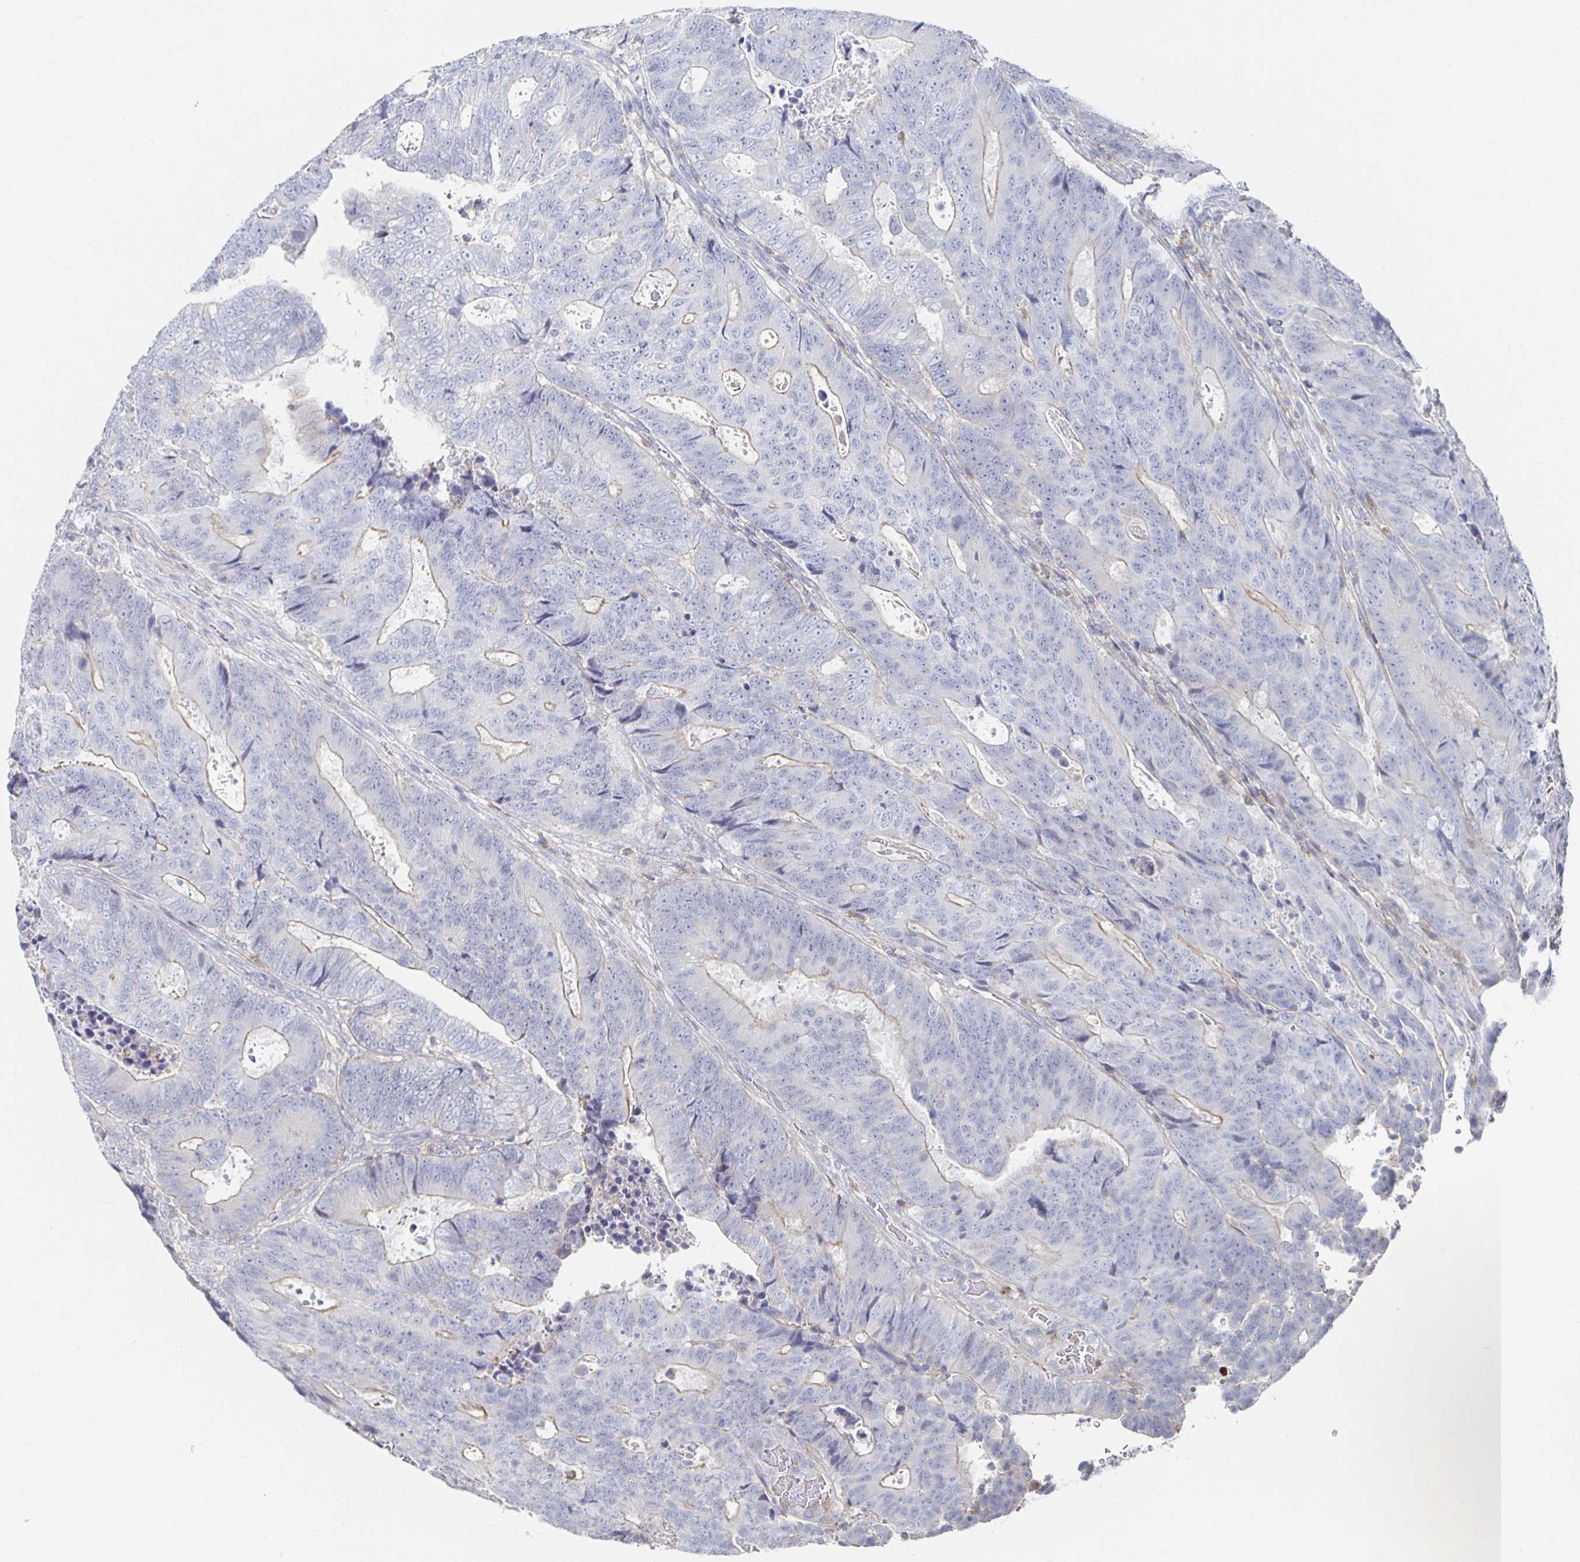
{"staining": {"intensity": "negative", "quantity": "none", "location": "none"}, "tissue": "colorectal cancer", "cell_type": "Tumor cells", "image_type": "cancer", "snomed": [{"axis": "morphology", "description": "Adenocarcinoma, NOS"}, {"axis": "topography", "description": "Colon"}], "caption": "High power microscopy histopathology image of an IHC image of colorectal cancer, revealing no significant expression in tumor cells.", "gene": "PIK3CD", "patient": {"sex": "female", "age": 48}}